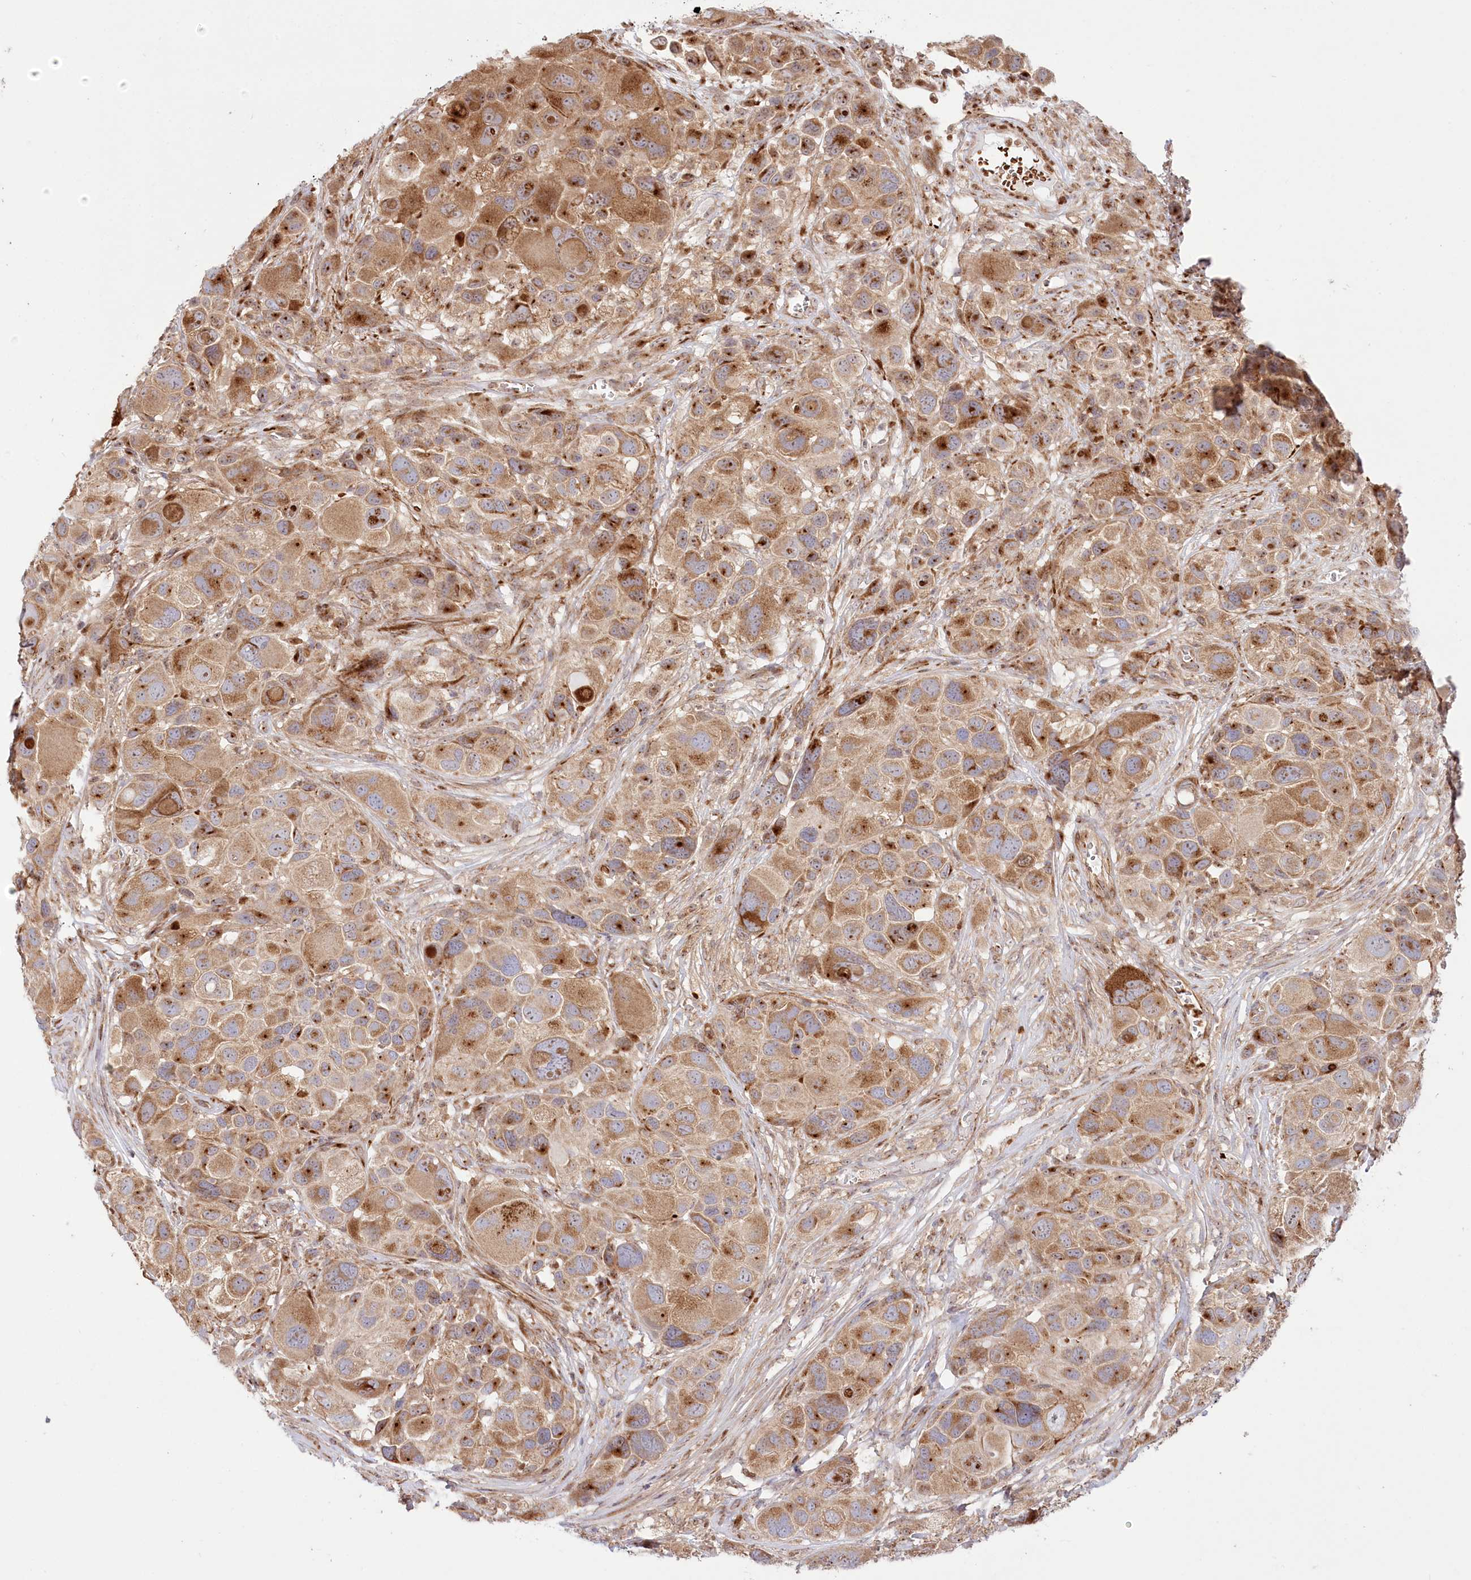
{"staining": {"intensity": "moderate", "quantity": ">75%", "location": "cytoplasmic/membranous,nuclear"}, "tissue": "melanoma", "cell_type": "Tumor cells", "image_type": "cancer", "snomed": [{"axis": "morphology", "description": "Malignant melanoma, NOS"}, {"axis": "topography", "description": "Skin of trunk"}], "caption": "Immunohistochemistry (IHC) staining of malignant melanoma, which demonstrates medium levels of moderate cytoplasmic/membranous and nuclear staining in approximately >75% of tumor cells indicating moderate cytoplasmic/membranous and nuclear protein positivity. The staining was performed using DAB (brown) for protein detection and nuclei were counterstained in hematoxylin (blue).", "gene": "COMMD3", "patient": {"sex": "male", "age": 71}}